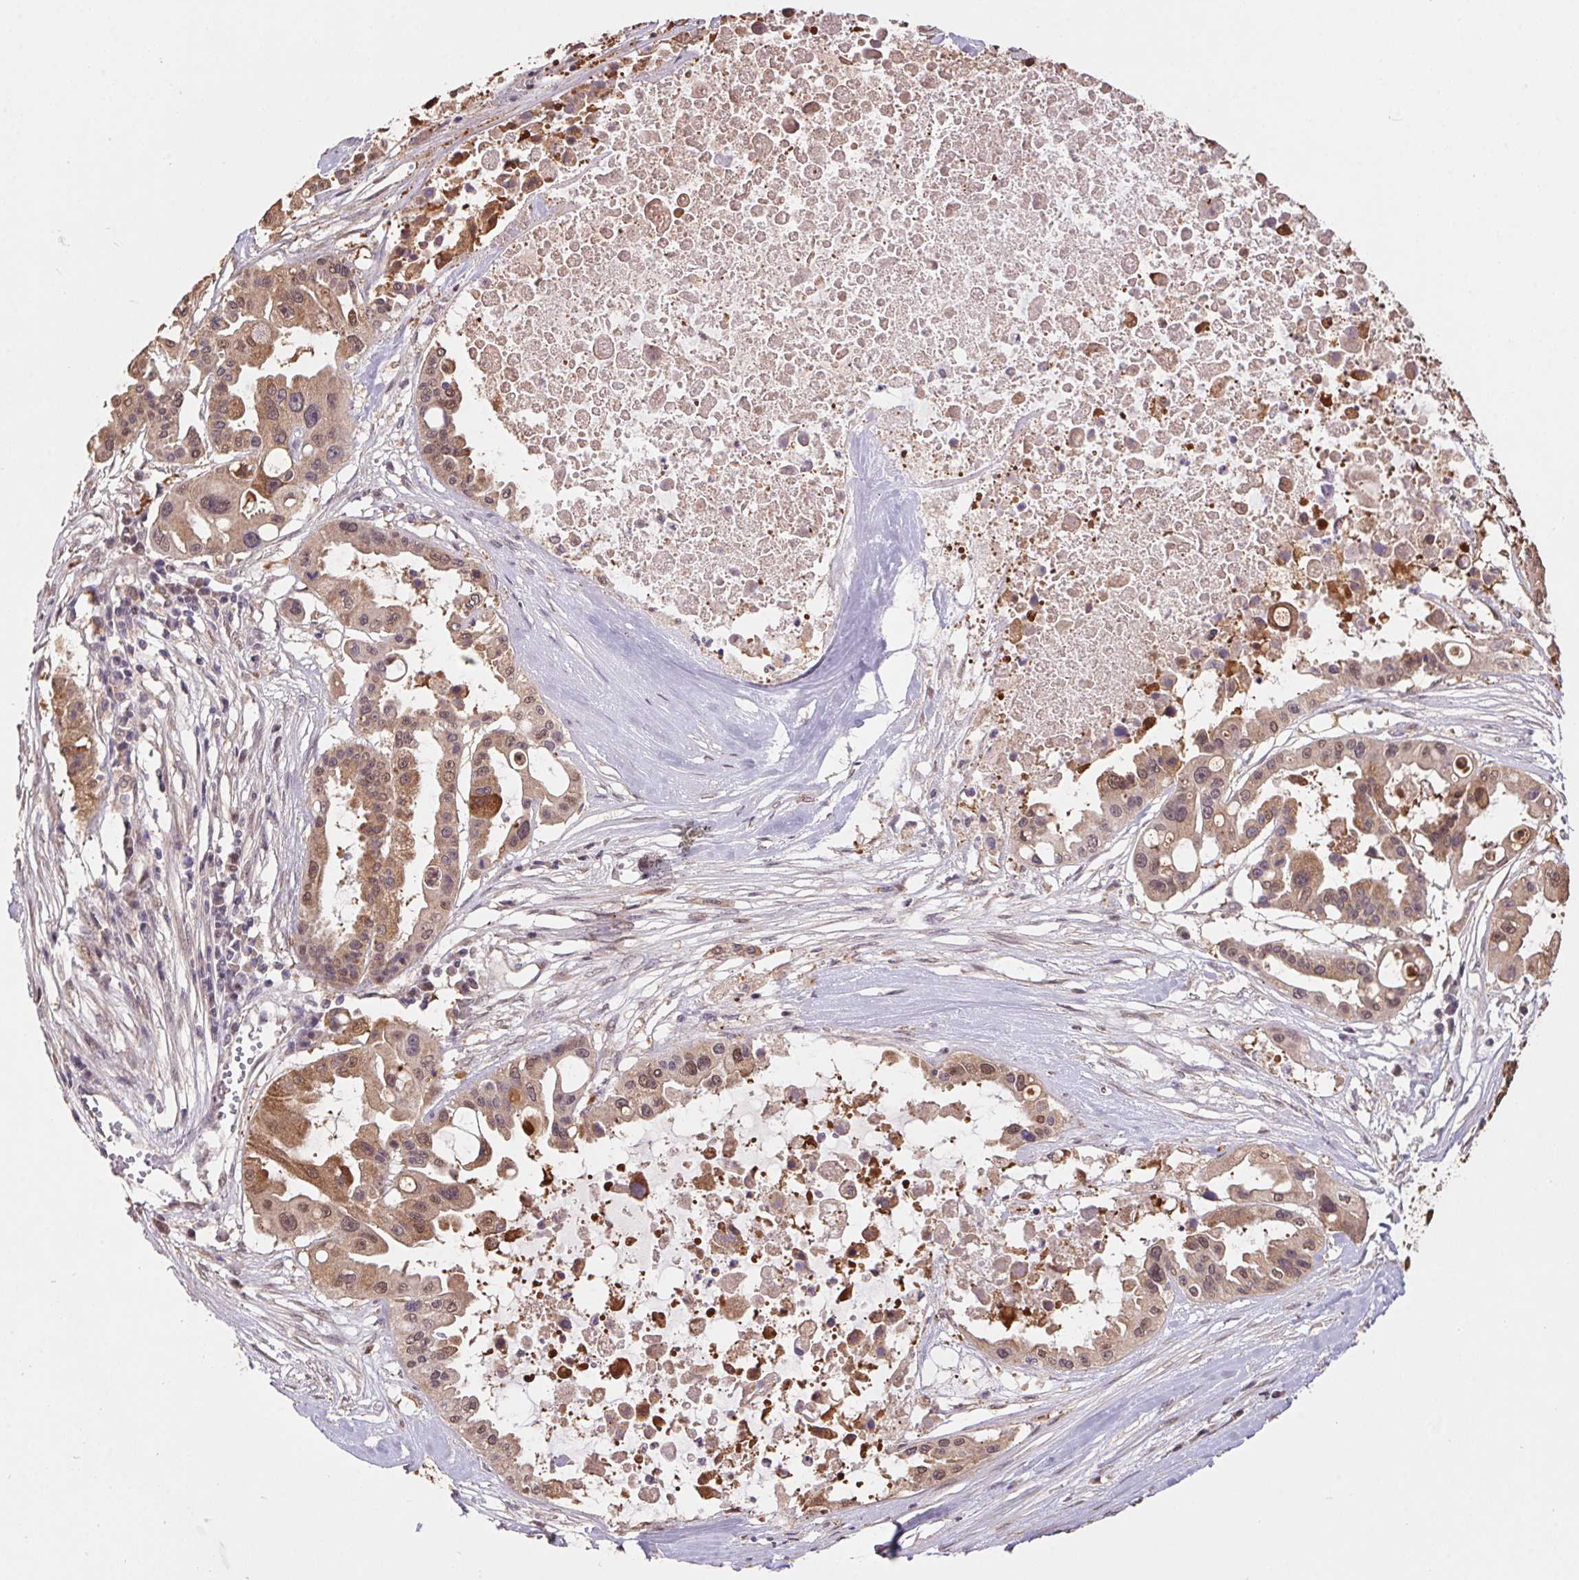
{"staining": {"intensity": "moderate", "quantity": ">75%", "location": "cytoplasmic/membranous,nuclear"}, "tissue": "ovarian cancer", "cell_type": "Tumor cells", "image_type": "cancer", "snomed": [{"axis": "morphology", "description": "Cystadenocarcinoma, serous, NOS"}, {"axis": "topography", "description": "Ovary"}], "caption": "Moderate cytoplasmic/membranous and nuclear protein positivity is appreciated in about >75% of tumor cells in ovarian serous cystadenocarcinoma.", "gene": "CUTA", "patient": {"sex": "female", "age": 56}}